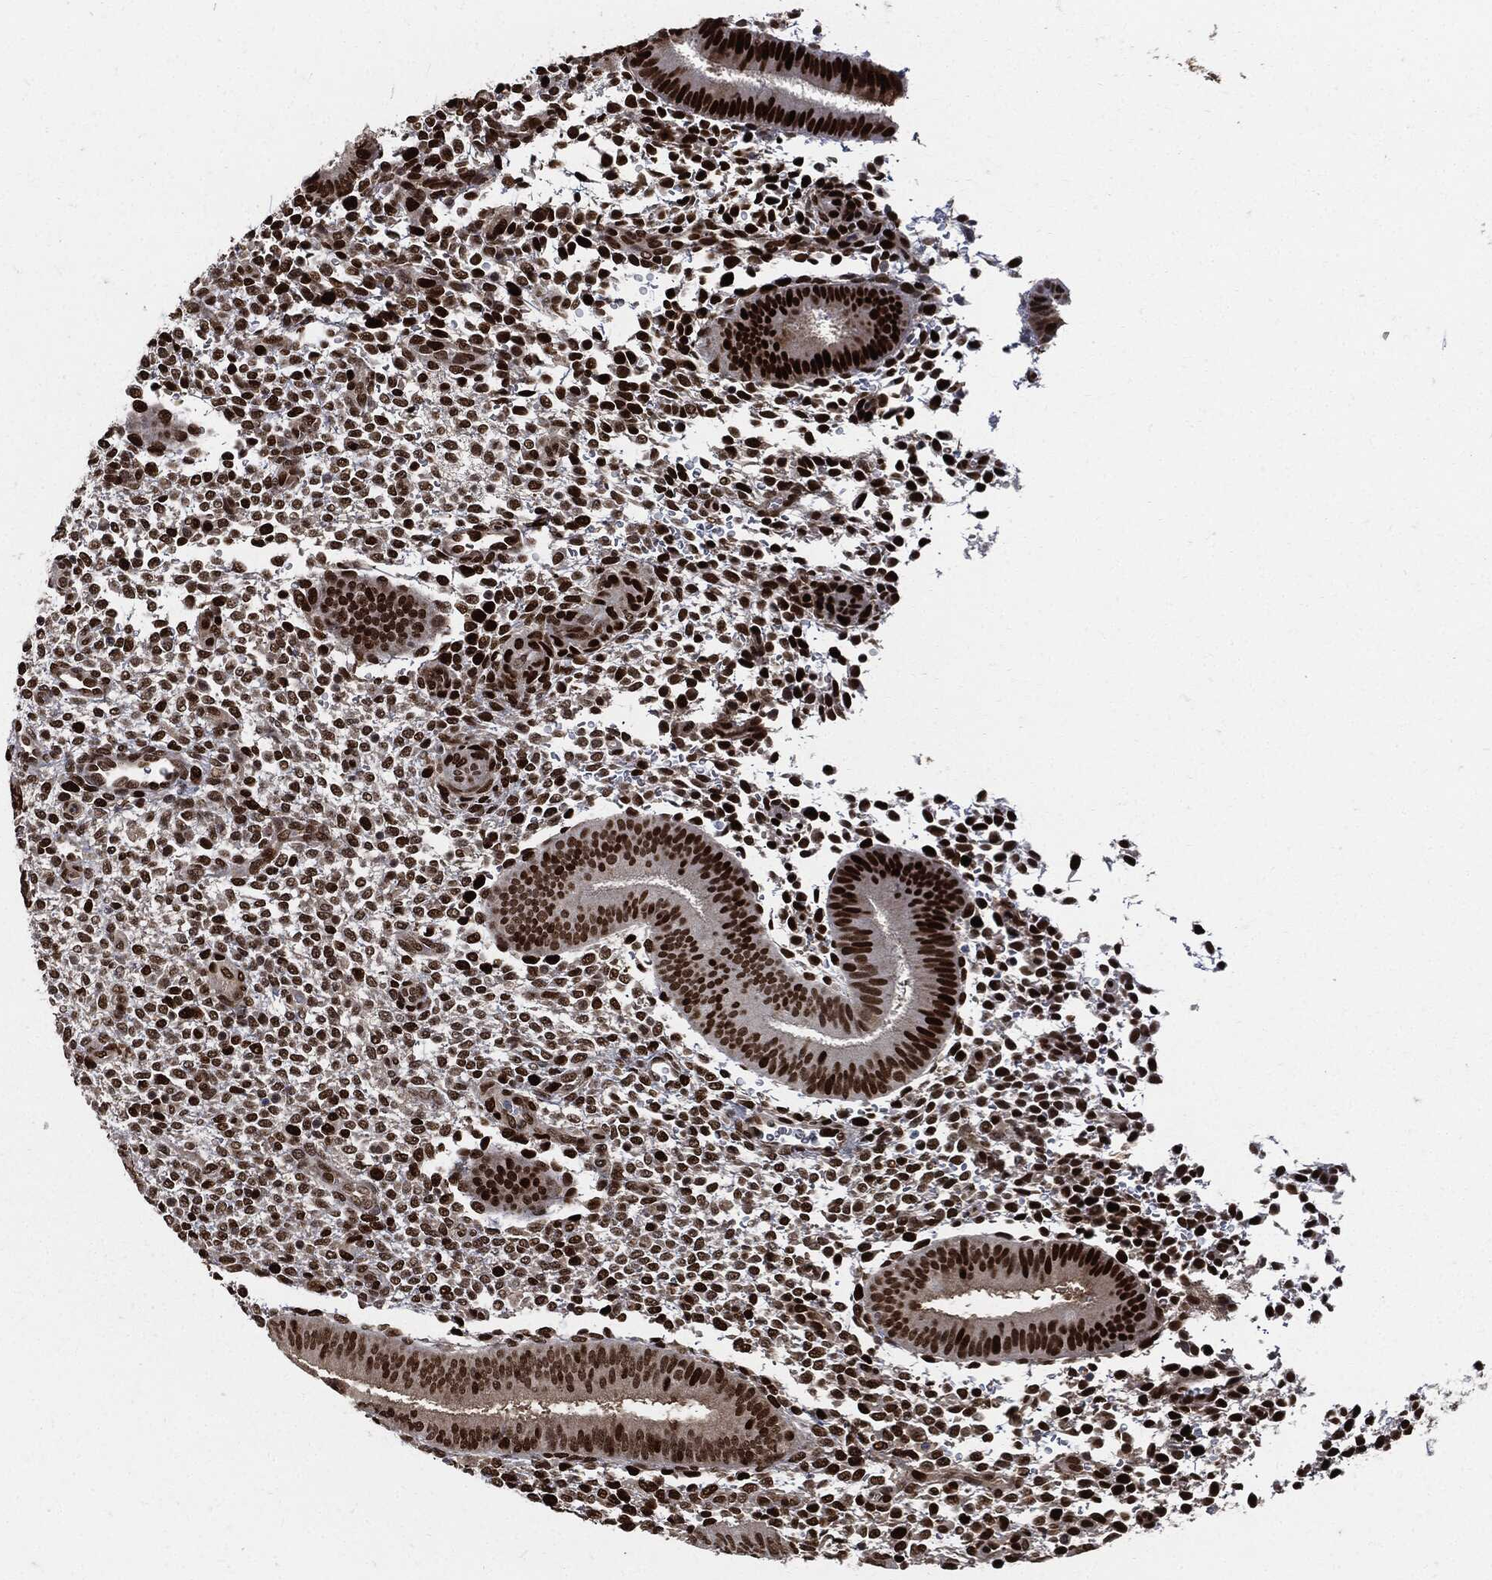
{"staining": {"intensity": "strong", "quantity": ">75%", "location": "nuclear"}, "tissue": "endometrium", "cell_type": "Cells in endometrial stroma", "image_type": "normal", "snomed": [{"axis": "morphology", "description": "Normal tissue, NOS"}, {"axis": "topography", "description": "Endometrium"}], "caption": "DAB immunohistochemical staining of normal endometrium demonstrates strong nuclear protein positivity in about >75% of cells in endometrial stroma.", "gene": "PCNA", "patient": {"sex": "female", "age": 39}}